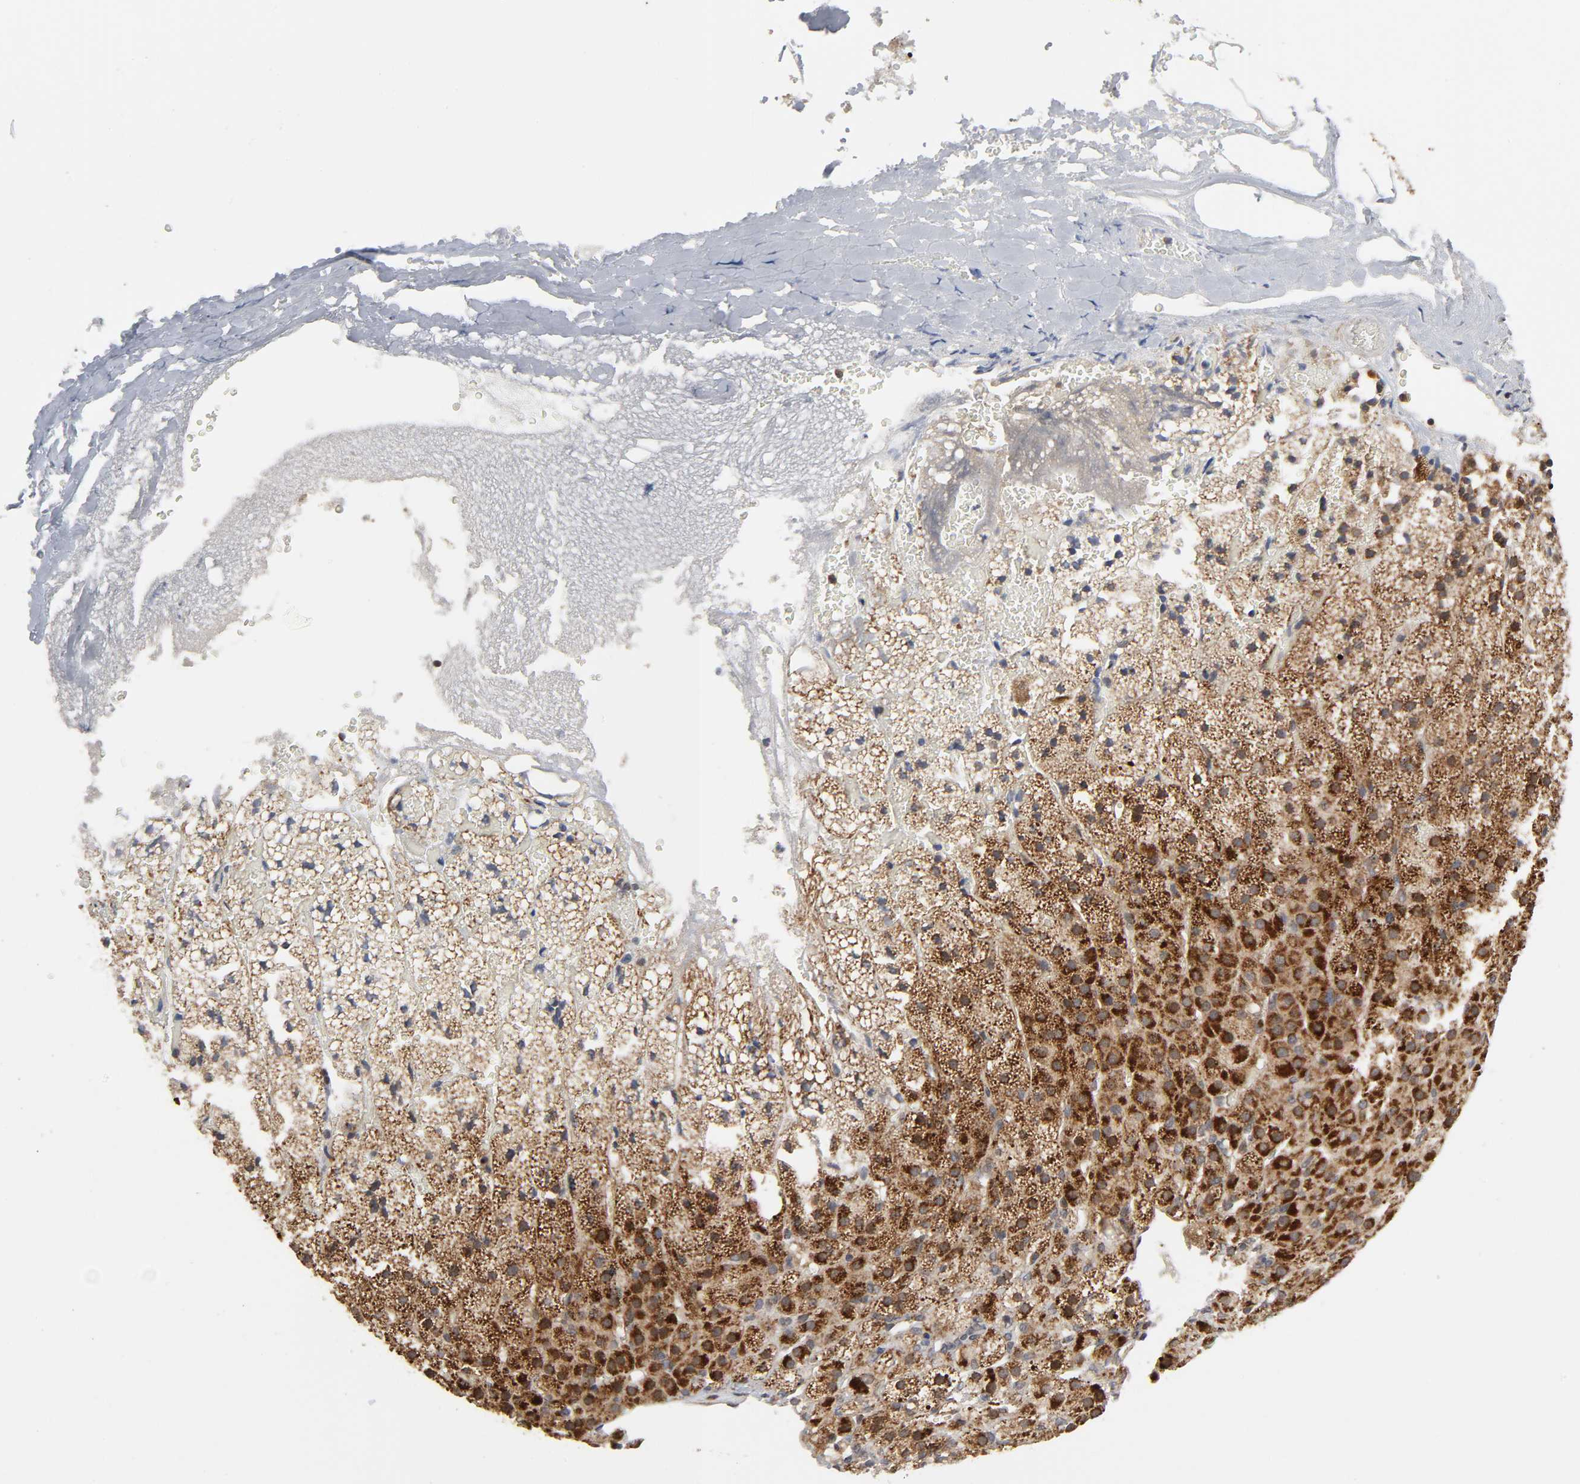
{"staining": {"intensity": "strong", "quantity": ">75%", "location": "cytoplasmic/membranous"}, "tissue": "adrenal gland", "cell_type": "Glandular cells", "image_type": "normal", "snomed": [{"axis": "morphology", "description": "Normal tissue, NOS"}, {"axis": "topography", "description": "Adrenal gland"}], "caption": "DAB immunohistochemical staining of unremarkable adrenal gland displays strong cytoplasmic/membranous protein staining in about >75% of glandular cells.", "gene": "SLC30A9", "patient": {"sex": "male", "age": 35}}